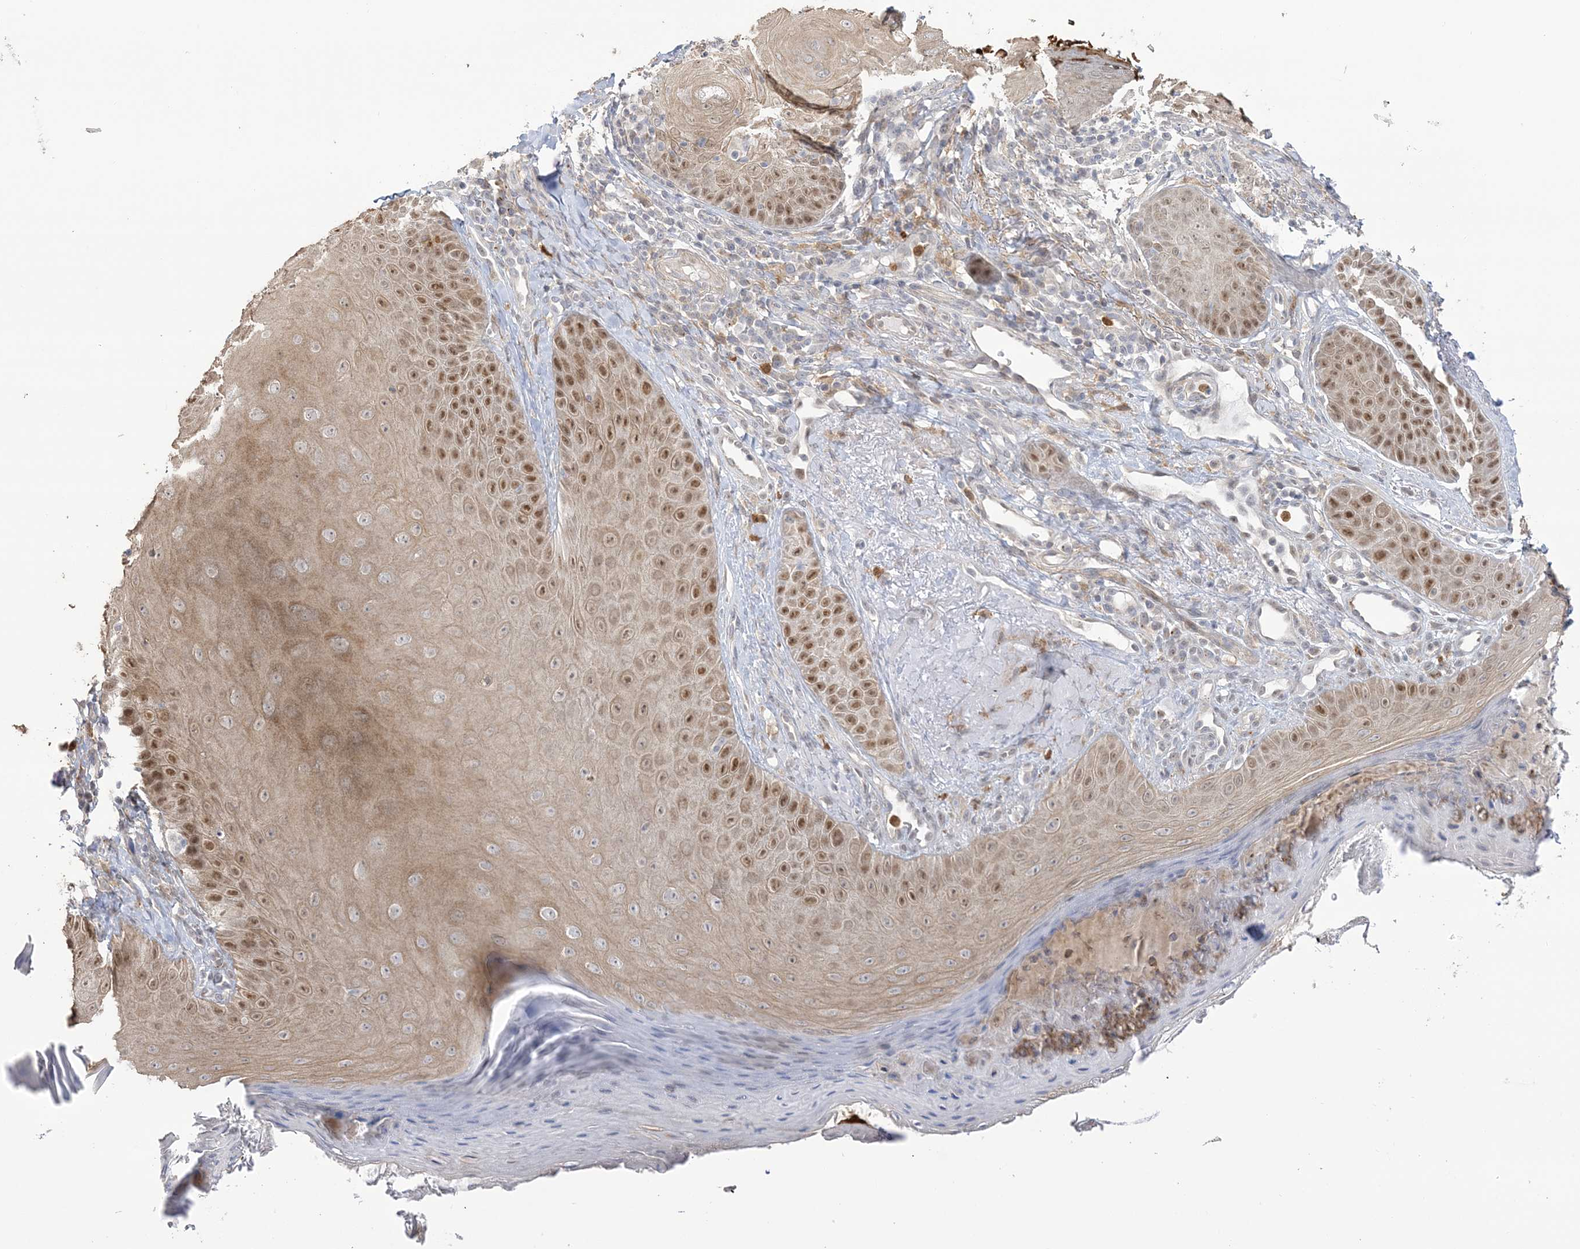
{"staining": {"intensity": "negative", "quantity": "none", "location": "none"}, "tissue": "skin", "cell_type": "Fibroblasts", "image_type": "normal", "snomed": [{"axis": "morphology", "description": "Normal tissue, NOS"}, {"axis": "topography", "description": "Skin"}], "caption": "Human skin stained for a protein using immunohistochemistry (IHC) reveals no staining in fibroblasts.", "gene": "NAF1", "patient": {"sex": "male", "age": 57}}